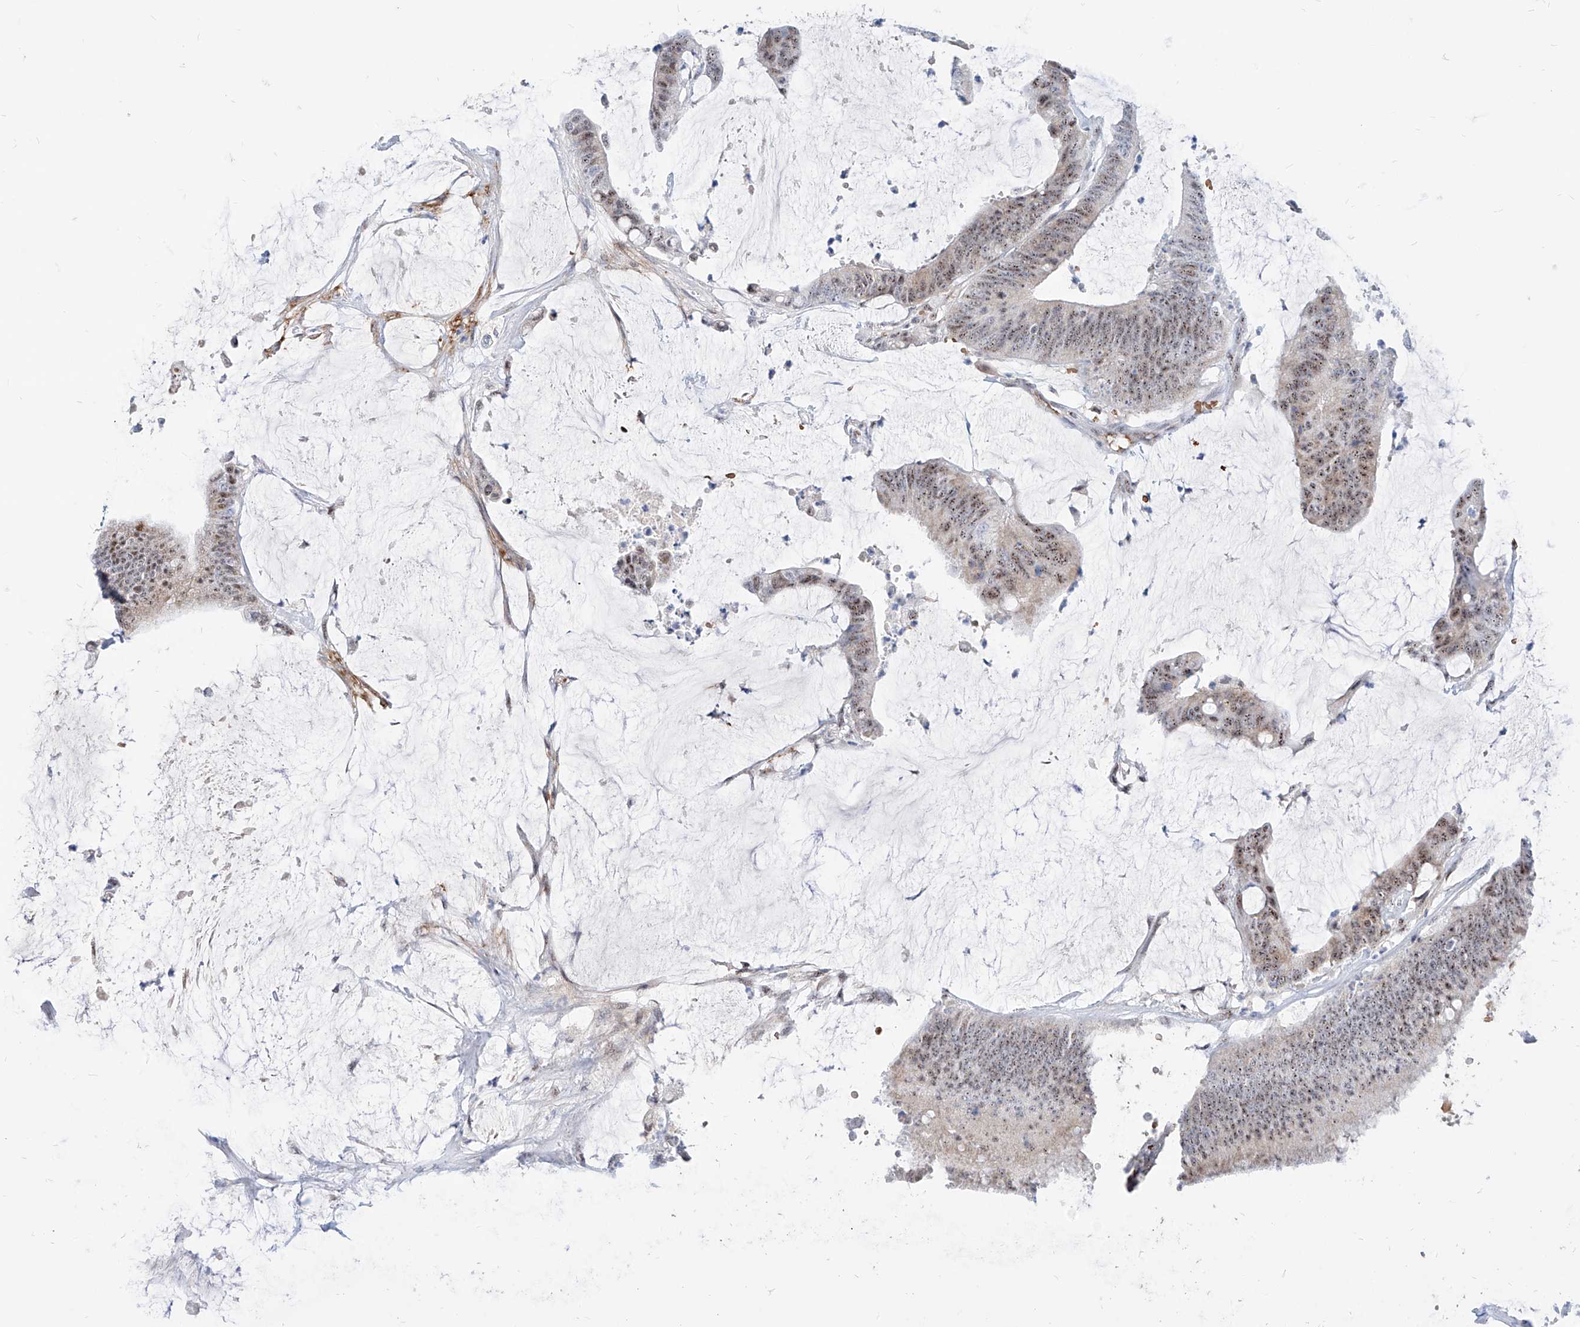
{"staining": {"intensity": "moderate", "quantity": ">75%", "location": "nuclear"}, "tissue": "colorectal cancer", "cell_type": "Tumor cells", "image_type": "cancer", "snomed": [{"axis": "morphology", "description": "Adenocarcinoma, NOS"}, {"axis": "topography", "description": "Rectum"}], "caption": "Immunohistochemical staining of human colorectal cancer reveals medium levels of moderate nuclear protein staining in approximately >75% of tumor cells.", "gene": "ZFP42", "patient": {"sex": "female", "age": 66}}